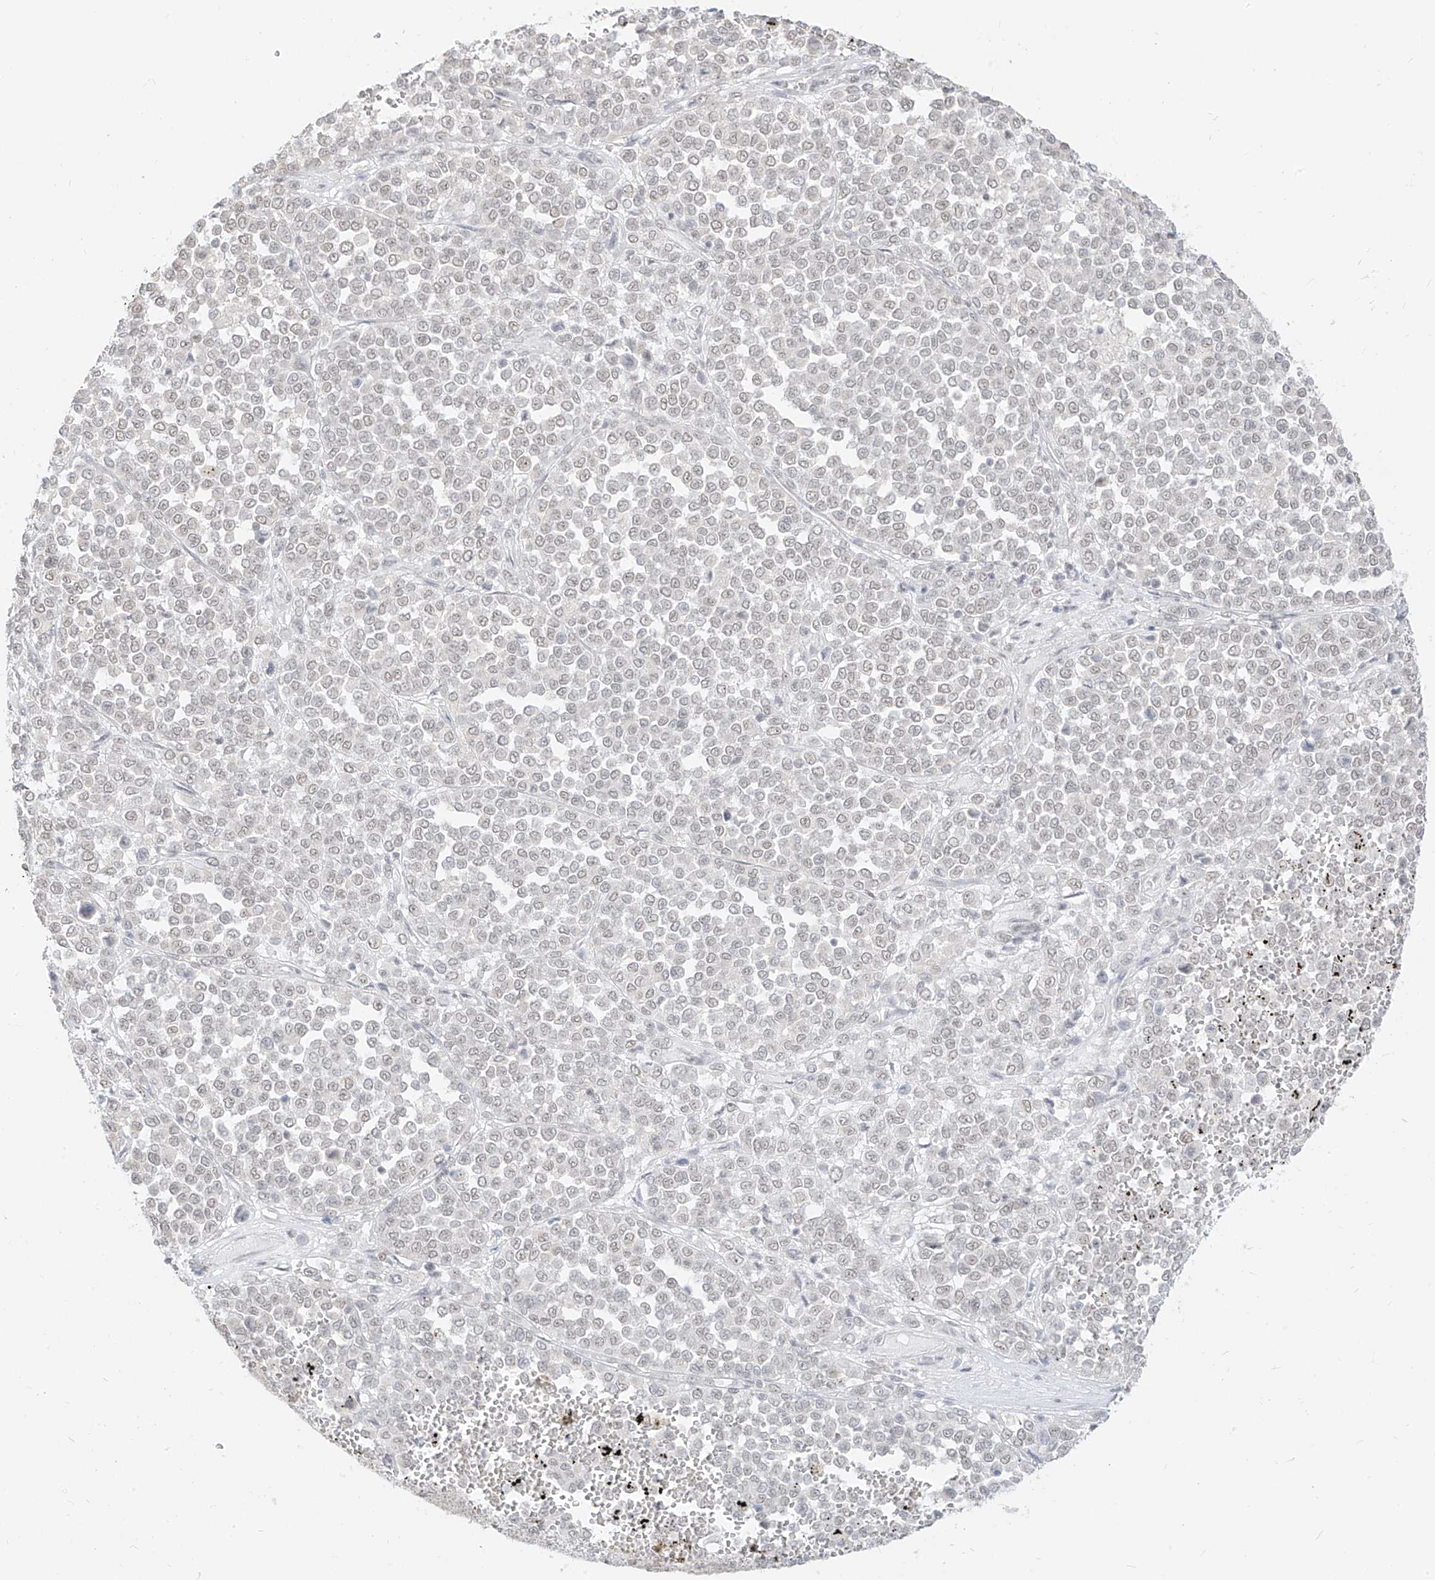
{"staining": {"intensity": "negative", "quantity": "none", "location": "none"}, "tissue": "melanoma", "cell_type": "Tumor cells", "image_type": "cancer", "snomed": [{"axis": "morphology", "description": "Malignant melanoma, Metastatic site"}, {"axis": "topography", "description": "Pancreas"}], "caption": "Immunohistochemical staining of malignant melanoma (metastatic site) demonstrates no significant staining in tumor cells.", "gene": "SUPT5H", "patient": {"sex": "female", "age": 30}}